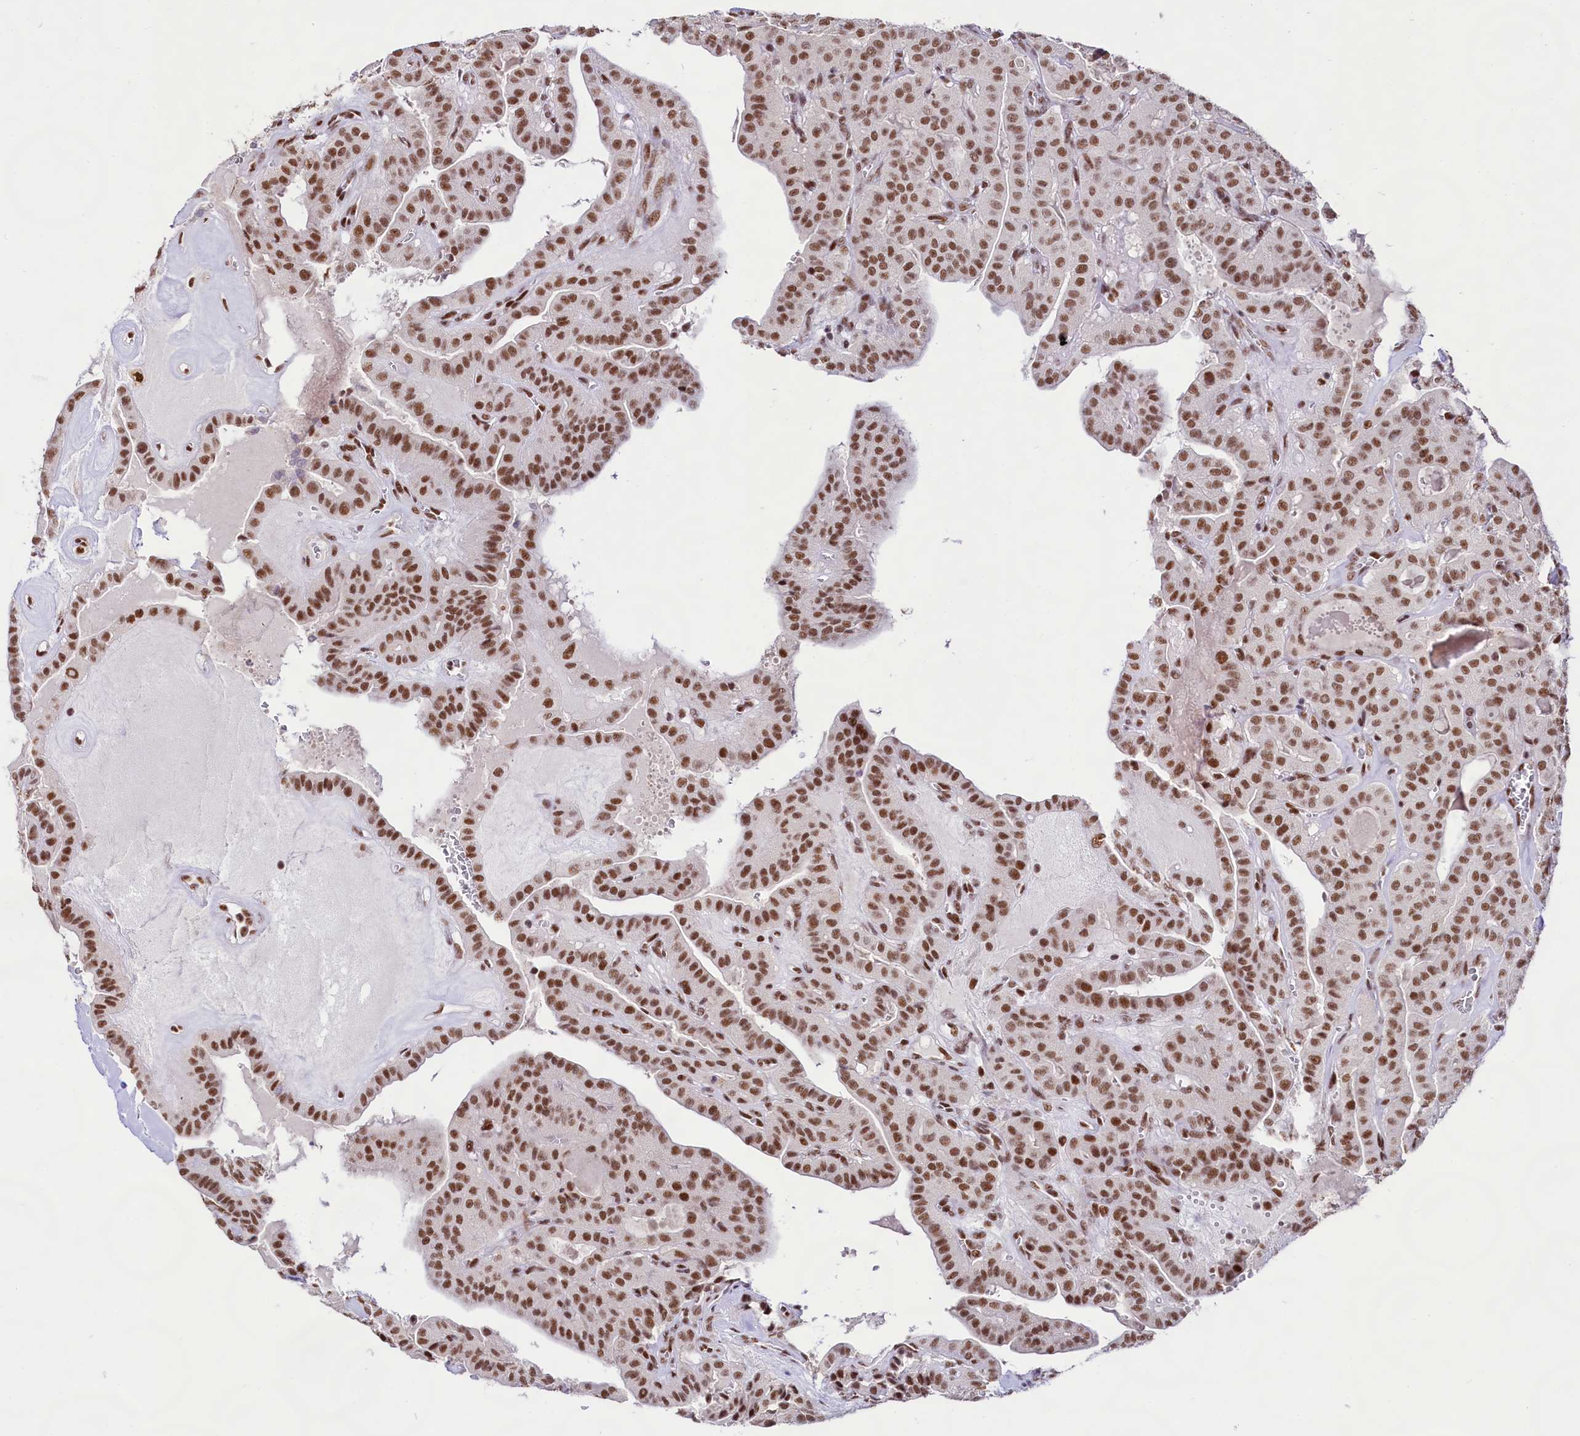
{"staining": {"intensity": "moderate", "quantity": ">75%", "location": "nuclear"}, "tissue": "thyroid cancer", "cell_type": "Tumor cells", "image_type": "cancer", "snomed": [{"axis": "morphology", "description": "Papillary adenocarcinoma, NOS"}, {"axis": "topography", "description": "Thyroid gland"}], "caption": "Immunohistochemistry (IHC) staining of papillary adenocarcinoma (thyroid), which displays medium levels of moderate nuclear positivity in about >75% of tumor cells indicating moderate nuclear protein positivity. The staining was performed using DAB (3,3'-diaminobenzidine) (brown) for protein detection and nuclei were counterstained in hematoxylin (blue).", "gene": "HIRA", "patient": {"sex": "male", "age": 52}}